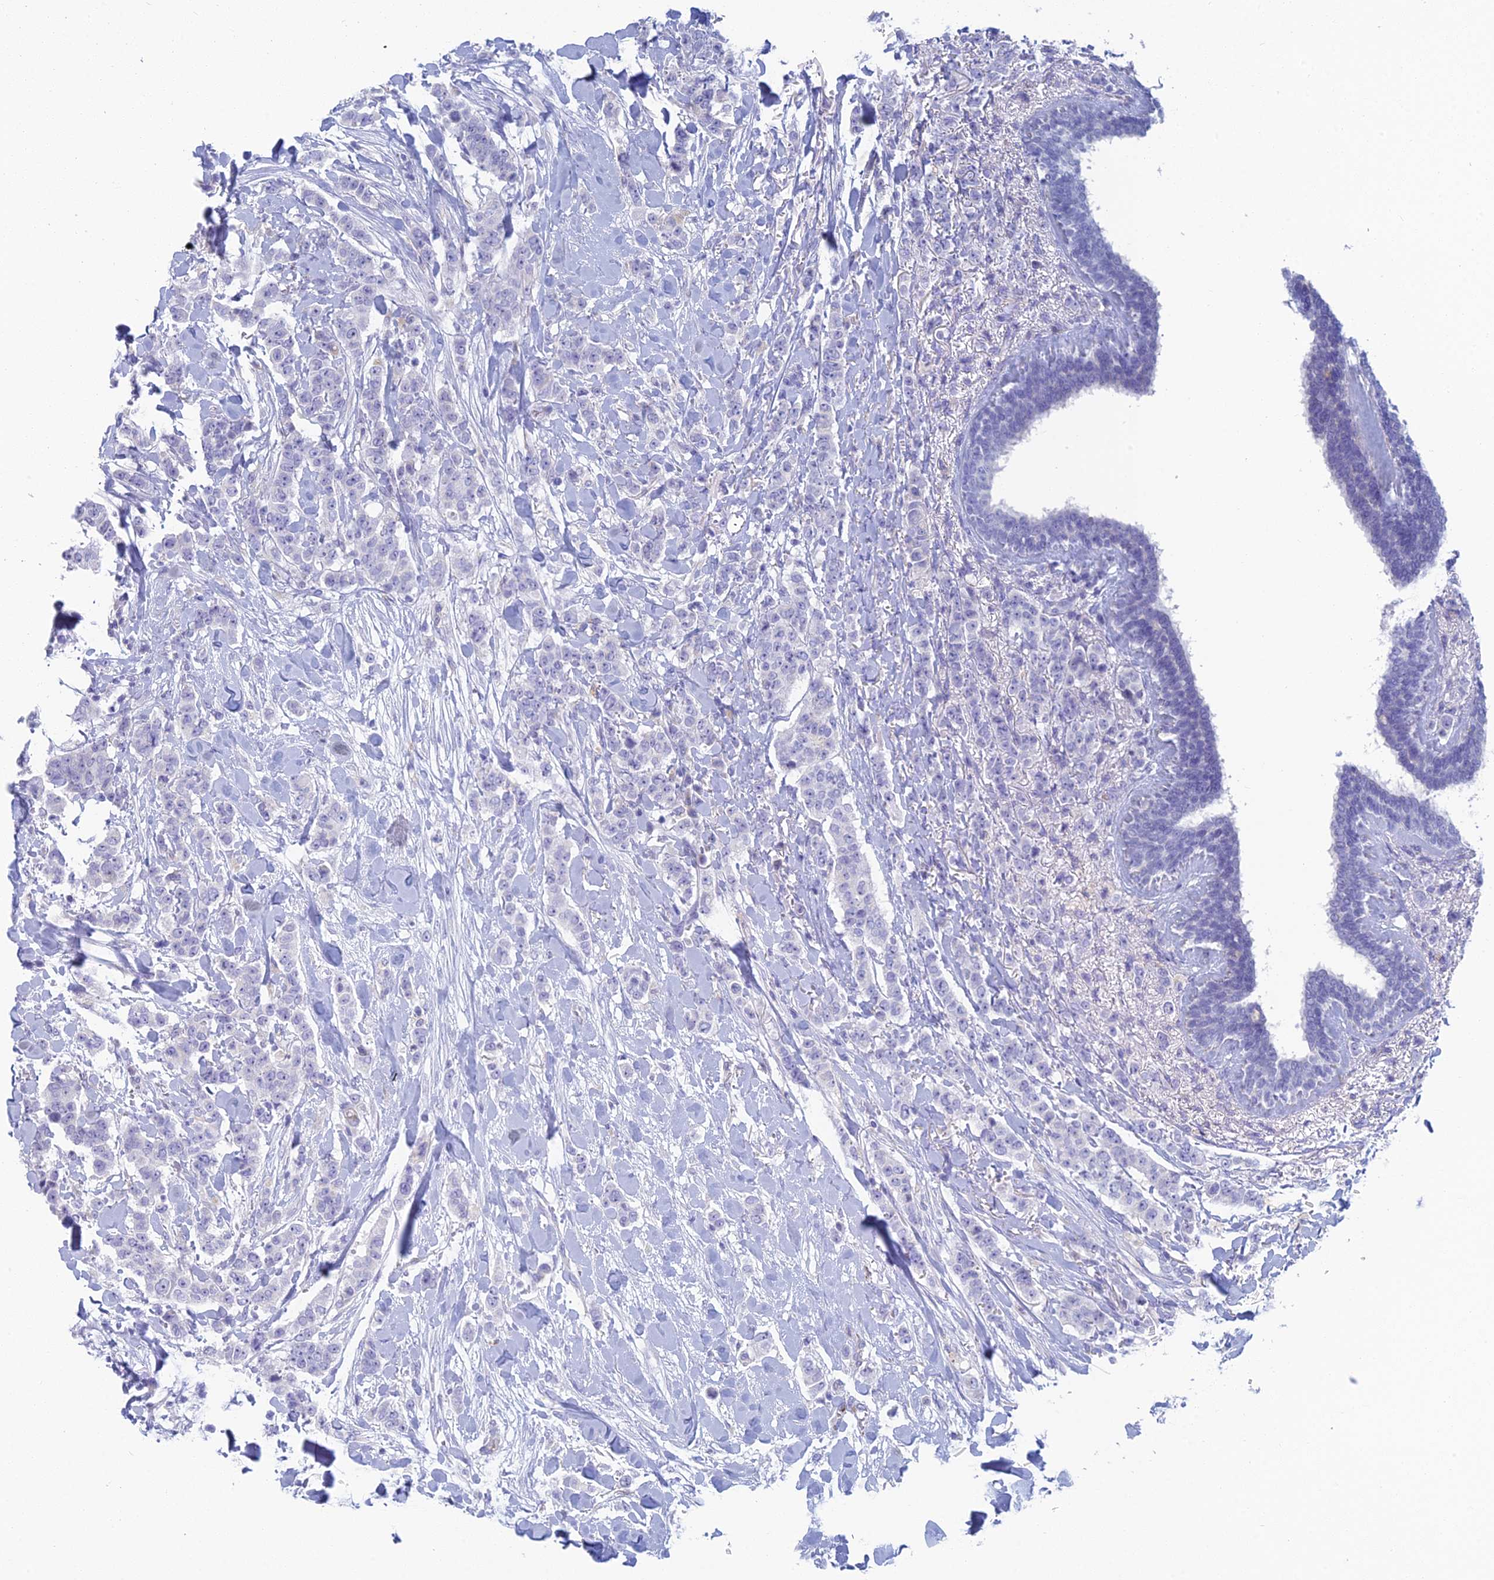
{"staining": {"intensity": "negative", "quantity": "none", "location": "none"}, "tissue": "breast cancer", "cell_type": "Tumor cells", "image_type": "cancer", "snomed": [{"axis": "morphology", "description": "Duct carcinoma"}, {"axis": "topography", "description": "Breast"}], "caption": "Breast invasive ductal carcinoma was stained to show a protein in brown. There is no significant staining in tumor cells.", "gene": "FERD3L", "patient": {"sex": "female", "age": 40}}